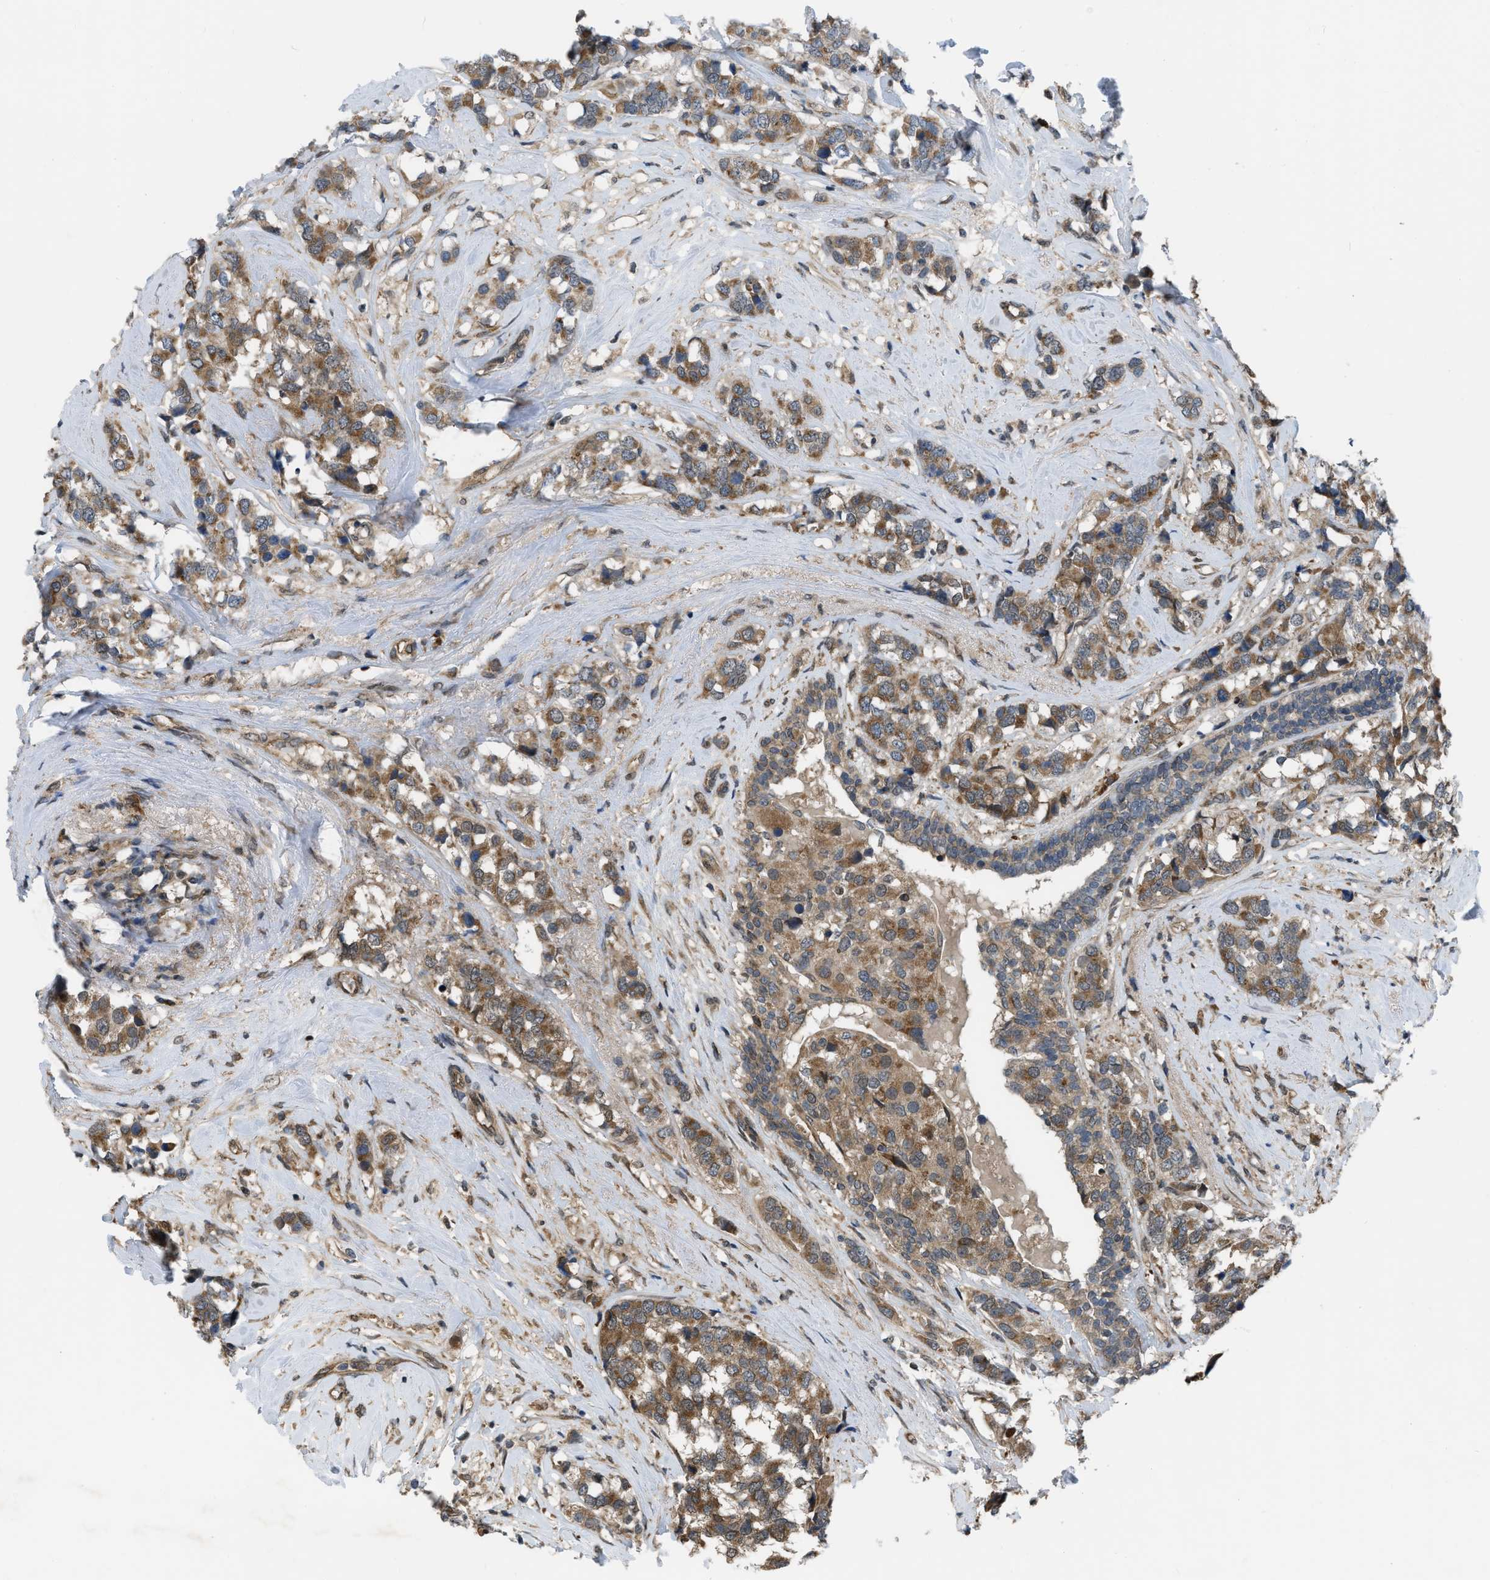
{"staining": {"intensity": "moderate", "quantity": ">75%", "location": "cytoplasmic/membranous"}, "tissue": "breast cancer", "cell_type": "Tumor cells", "image_type": "cancer", "snomed": [{"axis": "morphology", "description": "Lobular carcinoma"}, {"axis": "topography", "description": "Breast"}], "caption": "This is a photomicrograph of immunohistochemistry (IHC) staining of breast cancer (lobular carcinoma), which shows moderate expression in the cytoplasmic/membranous of tumor cells.", "gene": "BCL7C", "patient": {"sex": "female", "age": 59}}